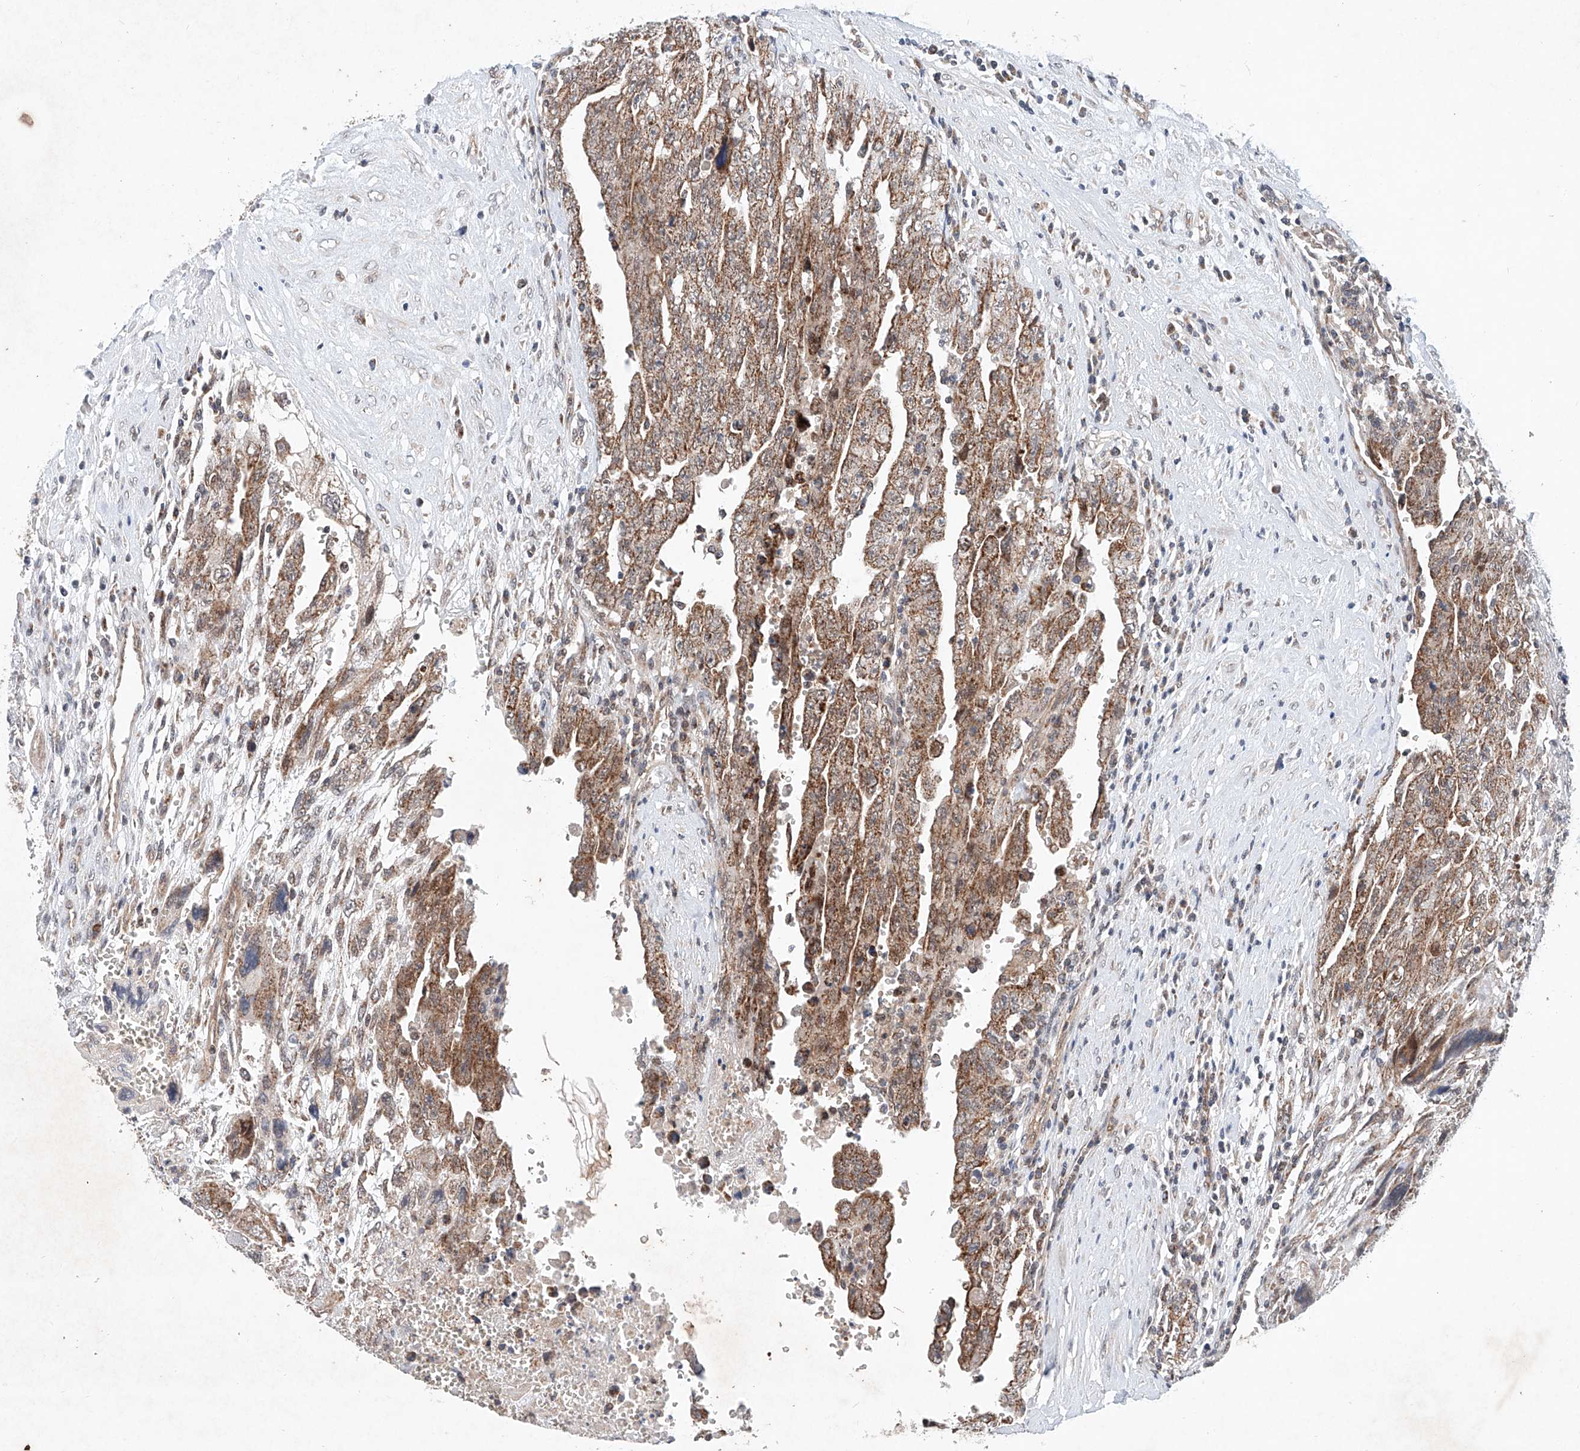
{"staining": {"intensity": "moderate", "quantity": ">75%", "location": "cytoplasmic/membranous"}, "tissue": "testis cancer", "cell_type": "Tumor cells", "image_type": "cancer", "snomed": [{"axis": "morphology", "description": "Carcinoma, Embryonal, NOS"}, {"axis": "topography", "description": "Testis"}], "caption": "Immunohistochemistry (DAB (3,3'-diaminobenzidine)) staining of testis cancer (embryonal carcinoma) reveals moderate cytoplasmic/membranous protein expression in about >75% of tumor cells.", "gene": "FASTK", "patient": {"sex": "male", "age": 28}}